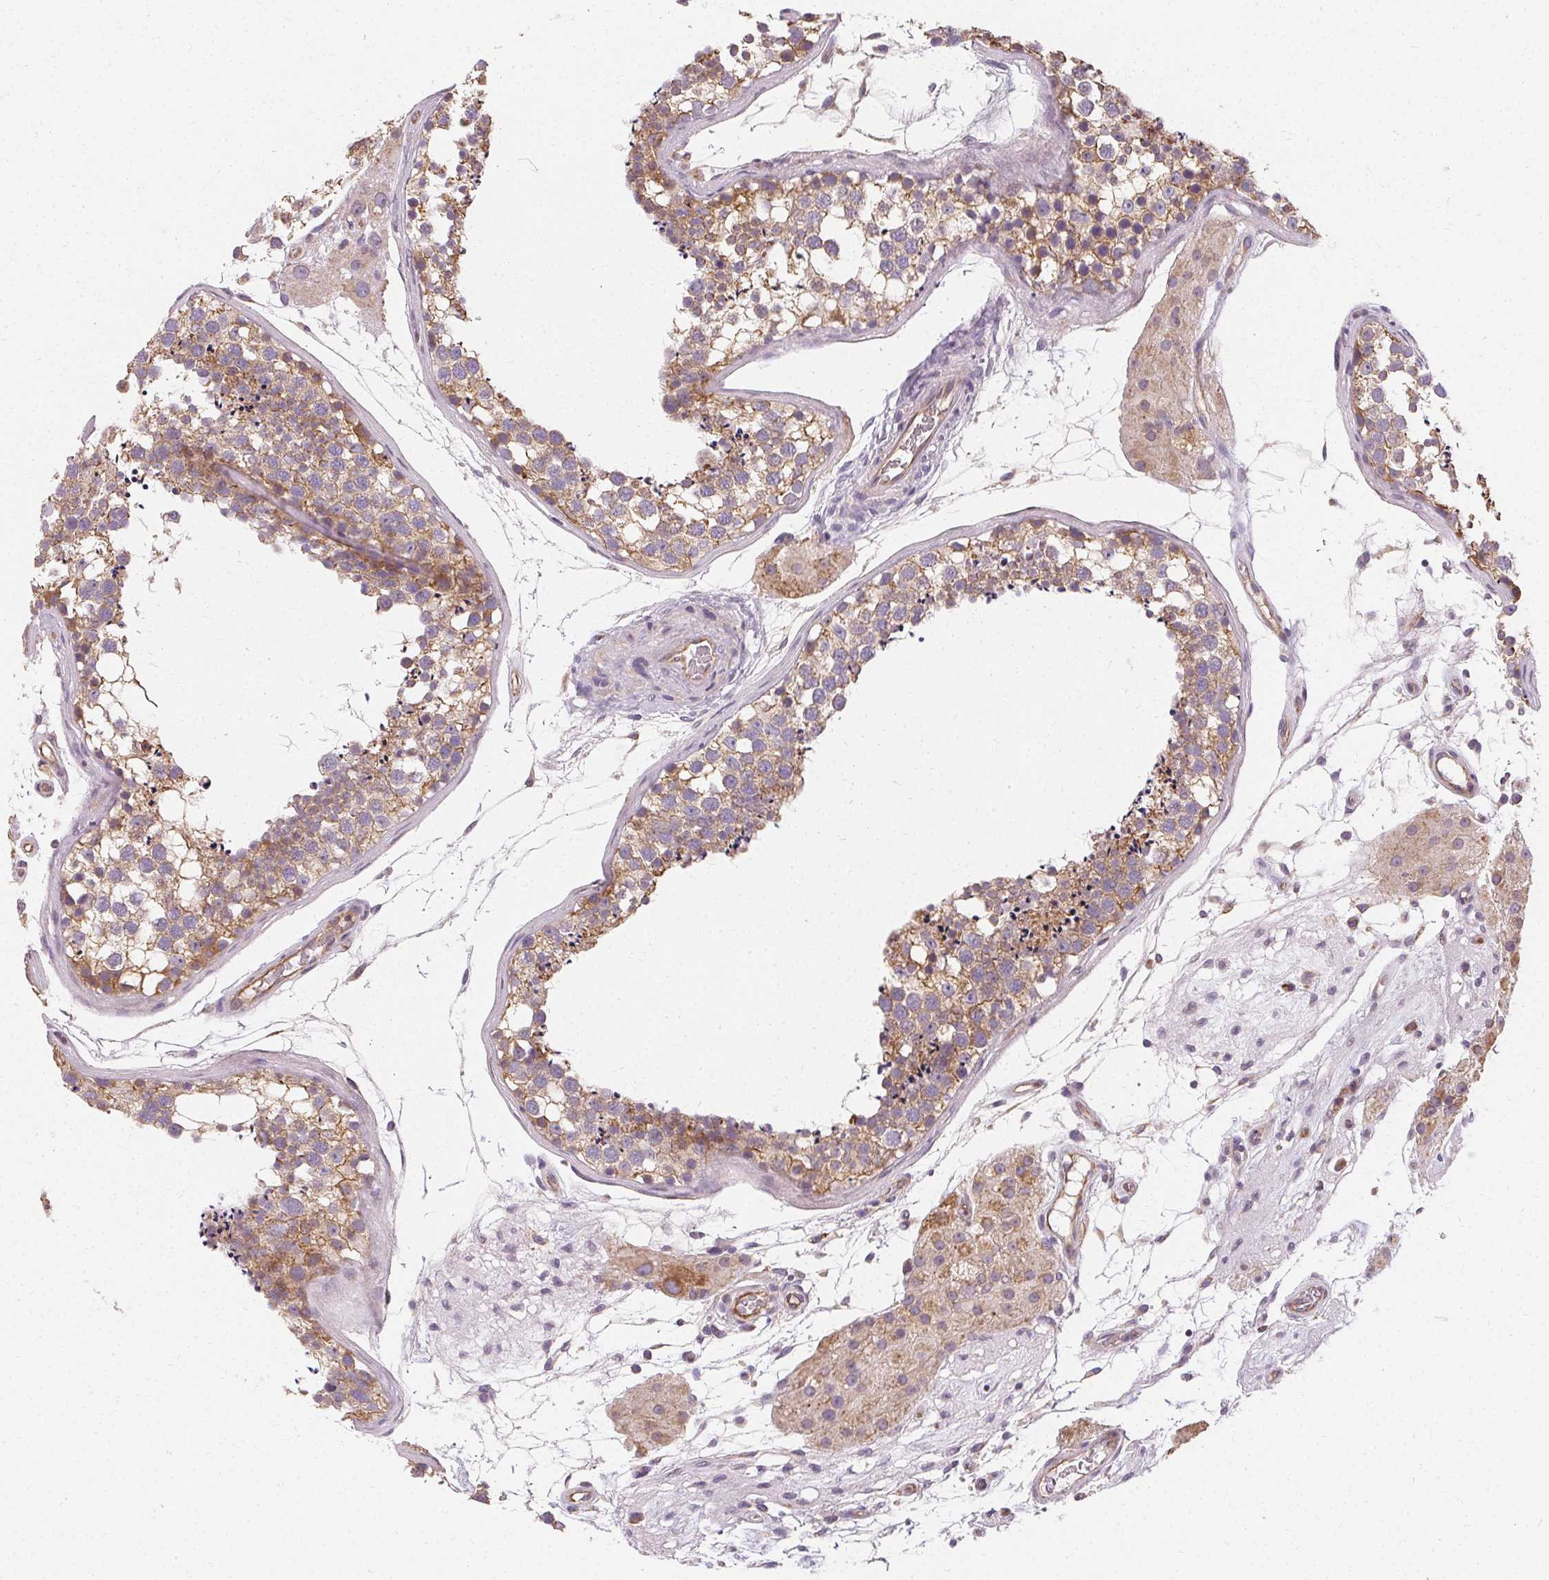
{"staining": {"intensity": "weak", "quantity": ">75%", "location": "cytoplasmic/membranous"}, "tissue": "testis", "cell_type": "Cells in seminiferous ducts", "image_type": "normal", "snomed": [{"axis": "morphology", "description": "Normal tissue, NOS"}, {"axis": "morphology", "description": "Seminoma, NOS"}, {"axis": "topography", "description": "Testis"}], "caption": "Cells in seminiferous ducts reveal low levels of weak cytoplasmic/membranous expression in about >75% of cells in normal testis. The staining was performed using DAB (3,3'-diaminobenzidine), with brown indicating positive protein expression. Nuclei are stained blue with hematoxylin.", "gene": "APLP1", "patient": {"sex": "male", "age": 65}}